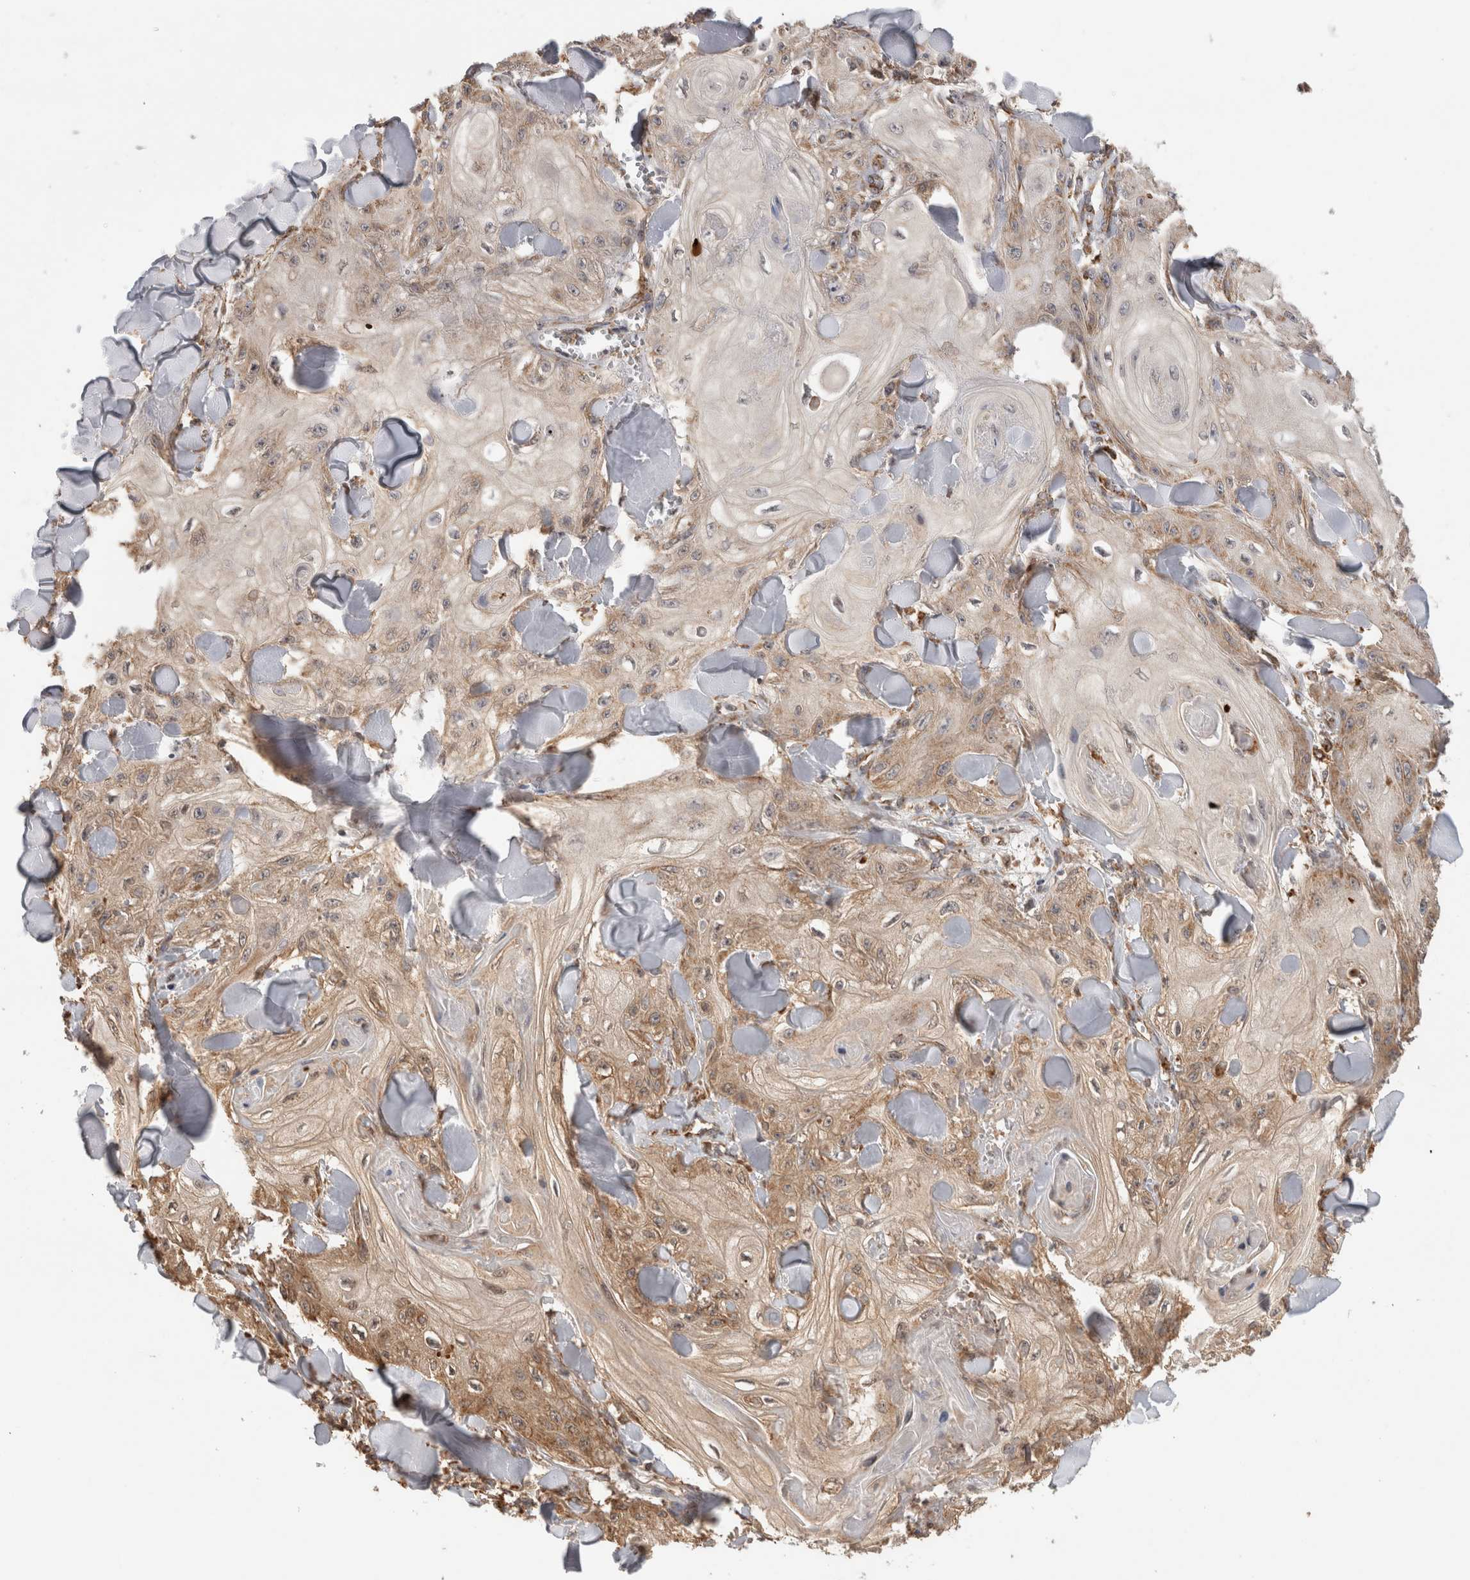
{"staining": {"intensity": "moderate", "quantity": ">75%", "location": "cytoplasmic/membranous"}, "tissue": "skin cancer", "cell_type": "Tumor cells", "image_type": "cancer", "snomed": [{"axis": "morphology", "description": "Squamous cell carcinoma, NOS"}, {"axis": "topography", "description": "Skin"}], "caption": "Protein analysis of skin squamous cell carcinoma tissue exhibits moderate cytoplasmic/membranous positivity in about >75% of tumor cells.", "gene": "IMMP2L", "patient": {"sex": "male", "age": 74}}